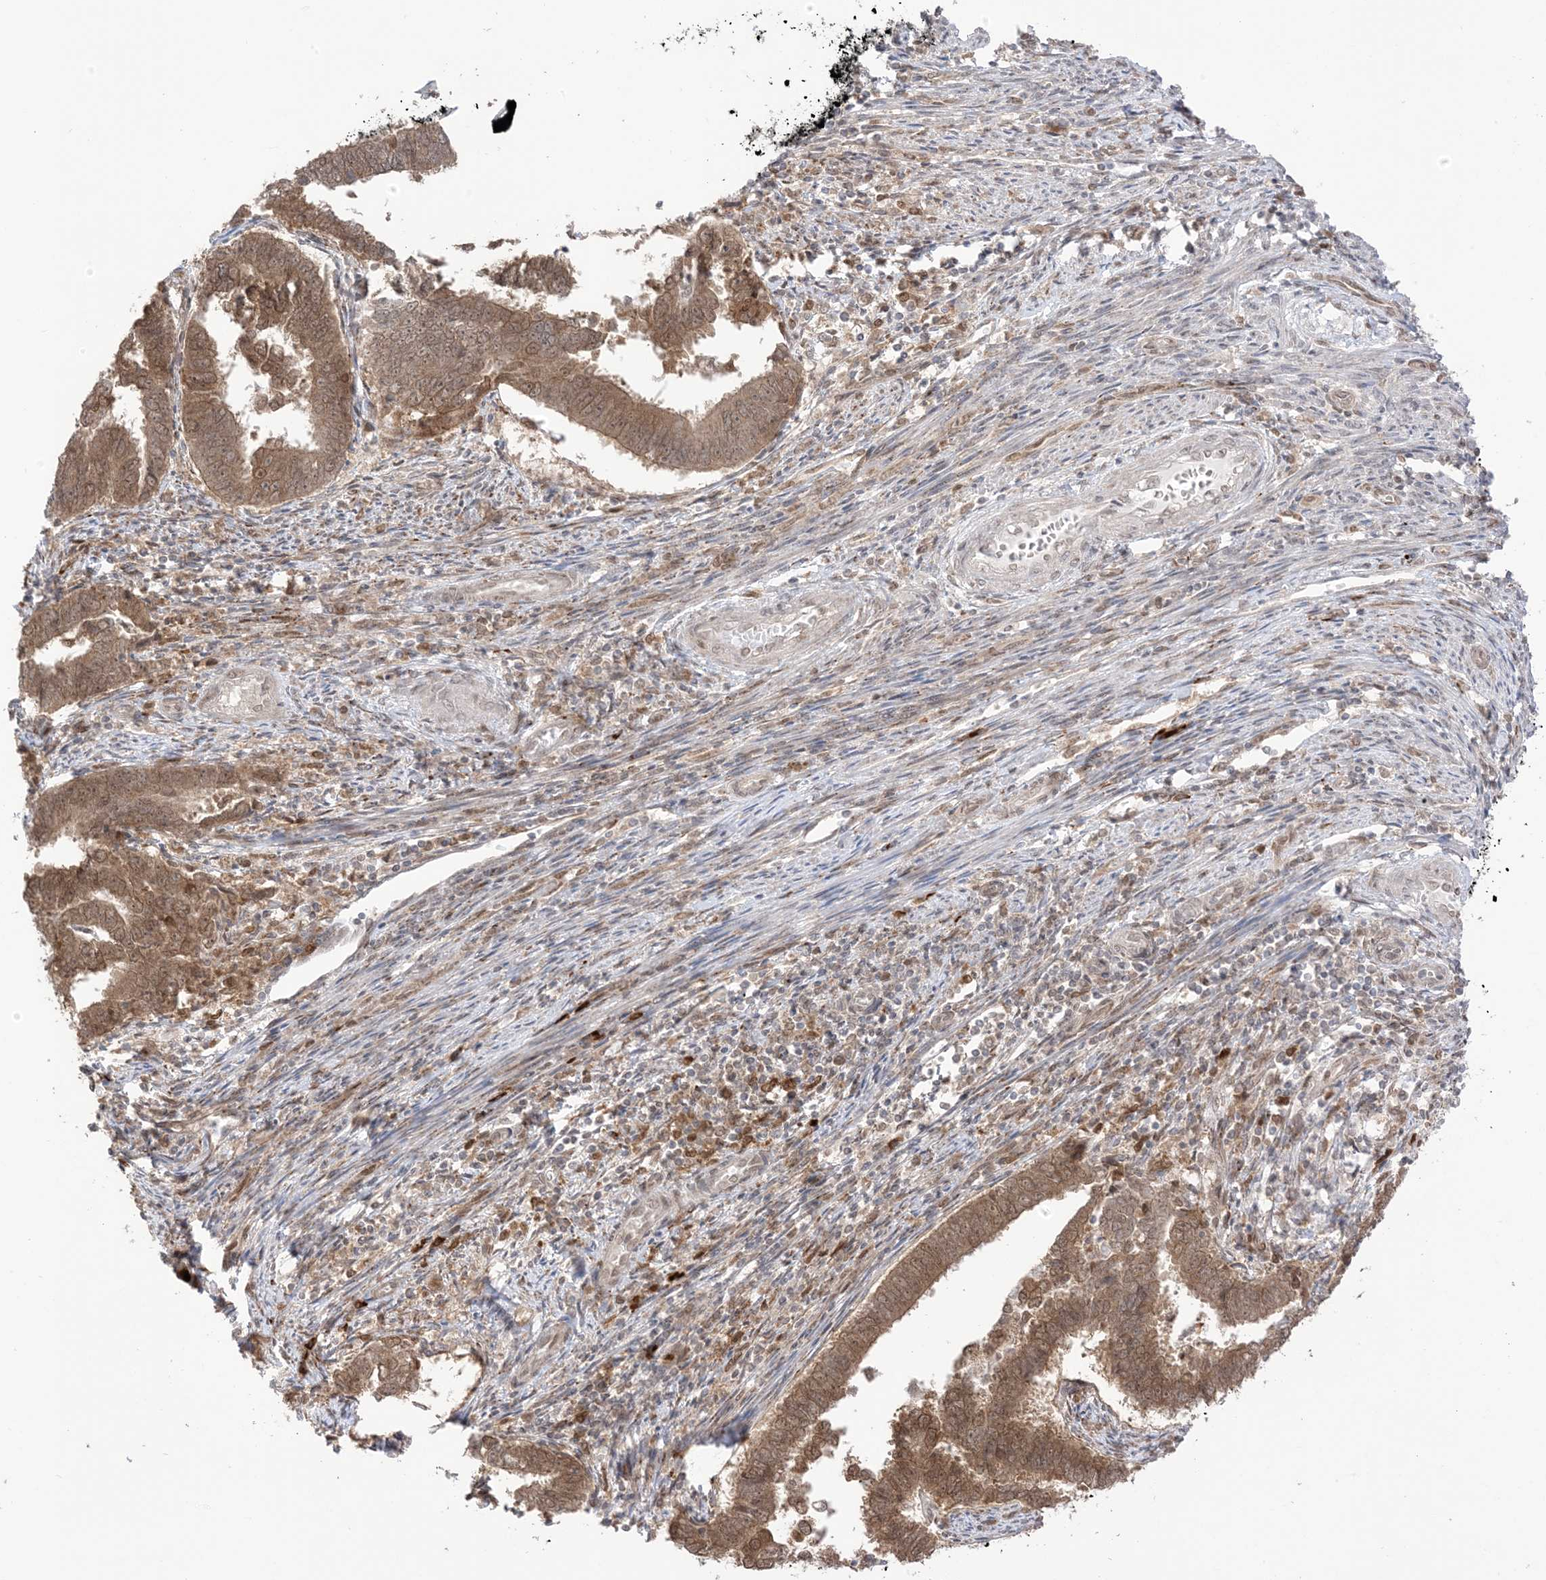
{"staining": {"intensity": "moderate", "quantity": ">75%", "location": "cytoplasmic/membranous,nuclear"}, "tissue": "endometrial cancer", "cell_type": "Tumor cells", "image_type": "cancer", "snomed": [{"axis": "morphology", "description": "Adenocarcinoma, NOS"}, {"axis": "topography", "description": "Endometrium"}], "caption": "This photomicrograph displays immunohistochemistry (IHC) staining of endometrial cancer (adenocarcinoma), with medium moderate cytoplasmic/membranous and nuclear positivity in approximately >75% of tumor cells.", "gene": "UBE2E2", "patient": {"sex": "female", "age": 75}}